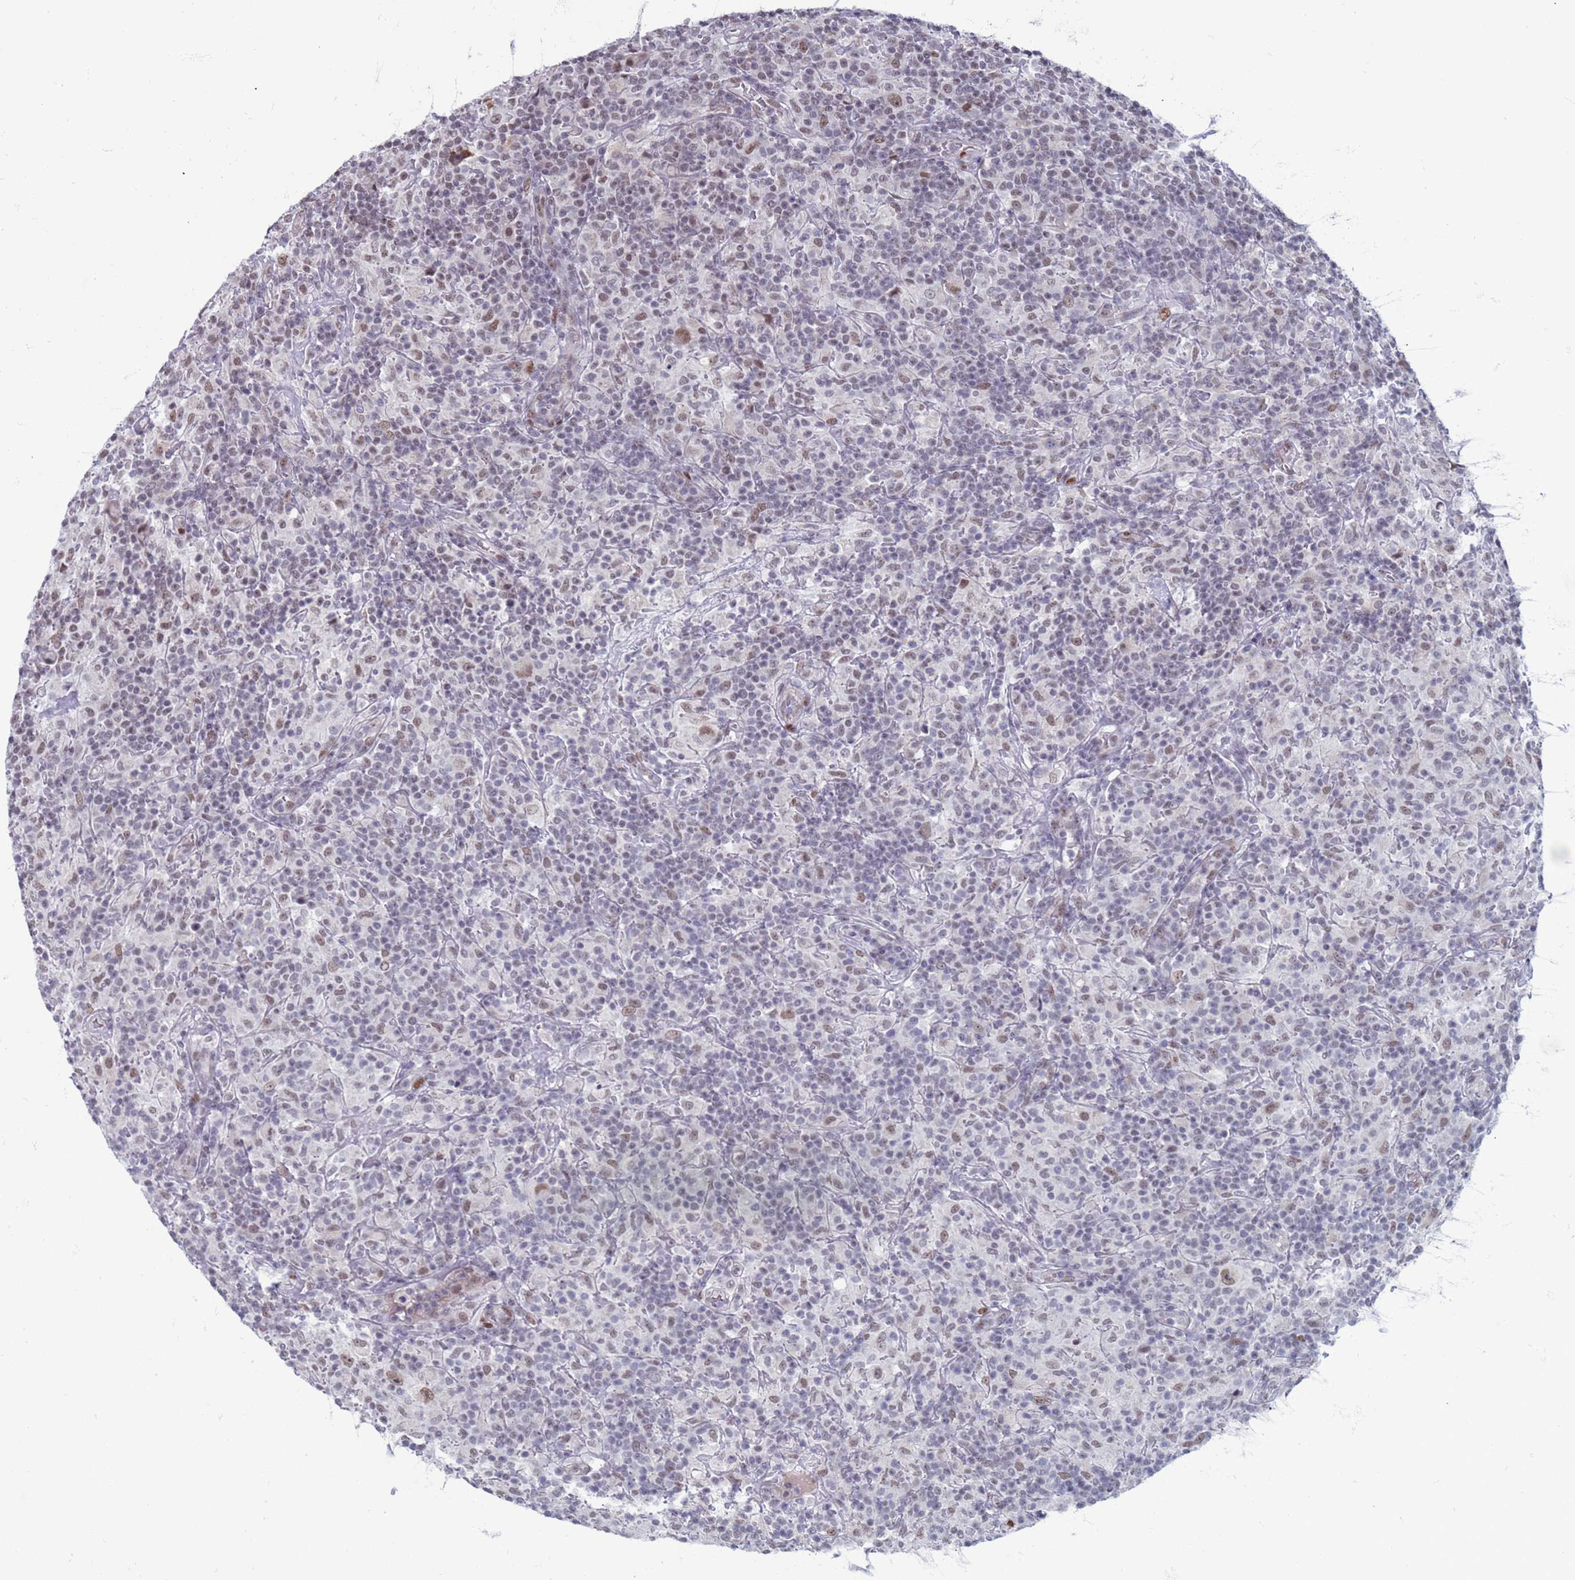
{"staining": {"intensity": "weak", "quantity": ">75%", "location": "nuclear"}, "tissue": "lymphoma", "cell_type": "Tumor cells", "image_type": "cancer", "snomed": [{"axis": "morphology", "description": "Hodgkin's disease, NOS"}, {"axis": "topography", "description": "Lymph node"}], "caption": "Protein expression by immunohistochemistry (IHC) exhibits weak nuclear staining in about >75% of tumor cells in Hodgkin's disease. Using DAB (brown) and hematoxylin (blue) stains, captured at high magnification using brightfield microscopy.", "gene": "SAE1", "patient": {"sex": "male", "age": 70}}